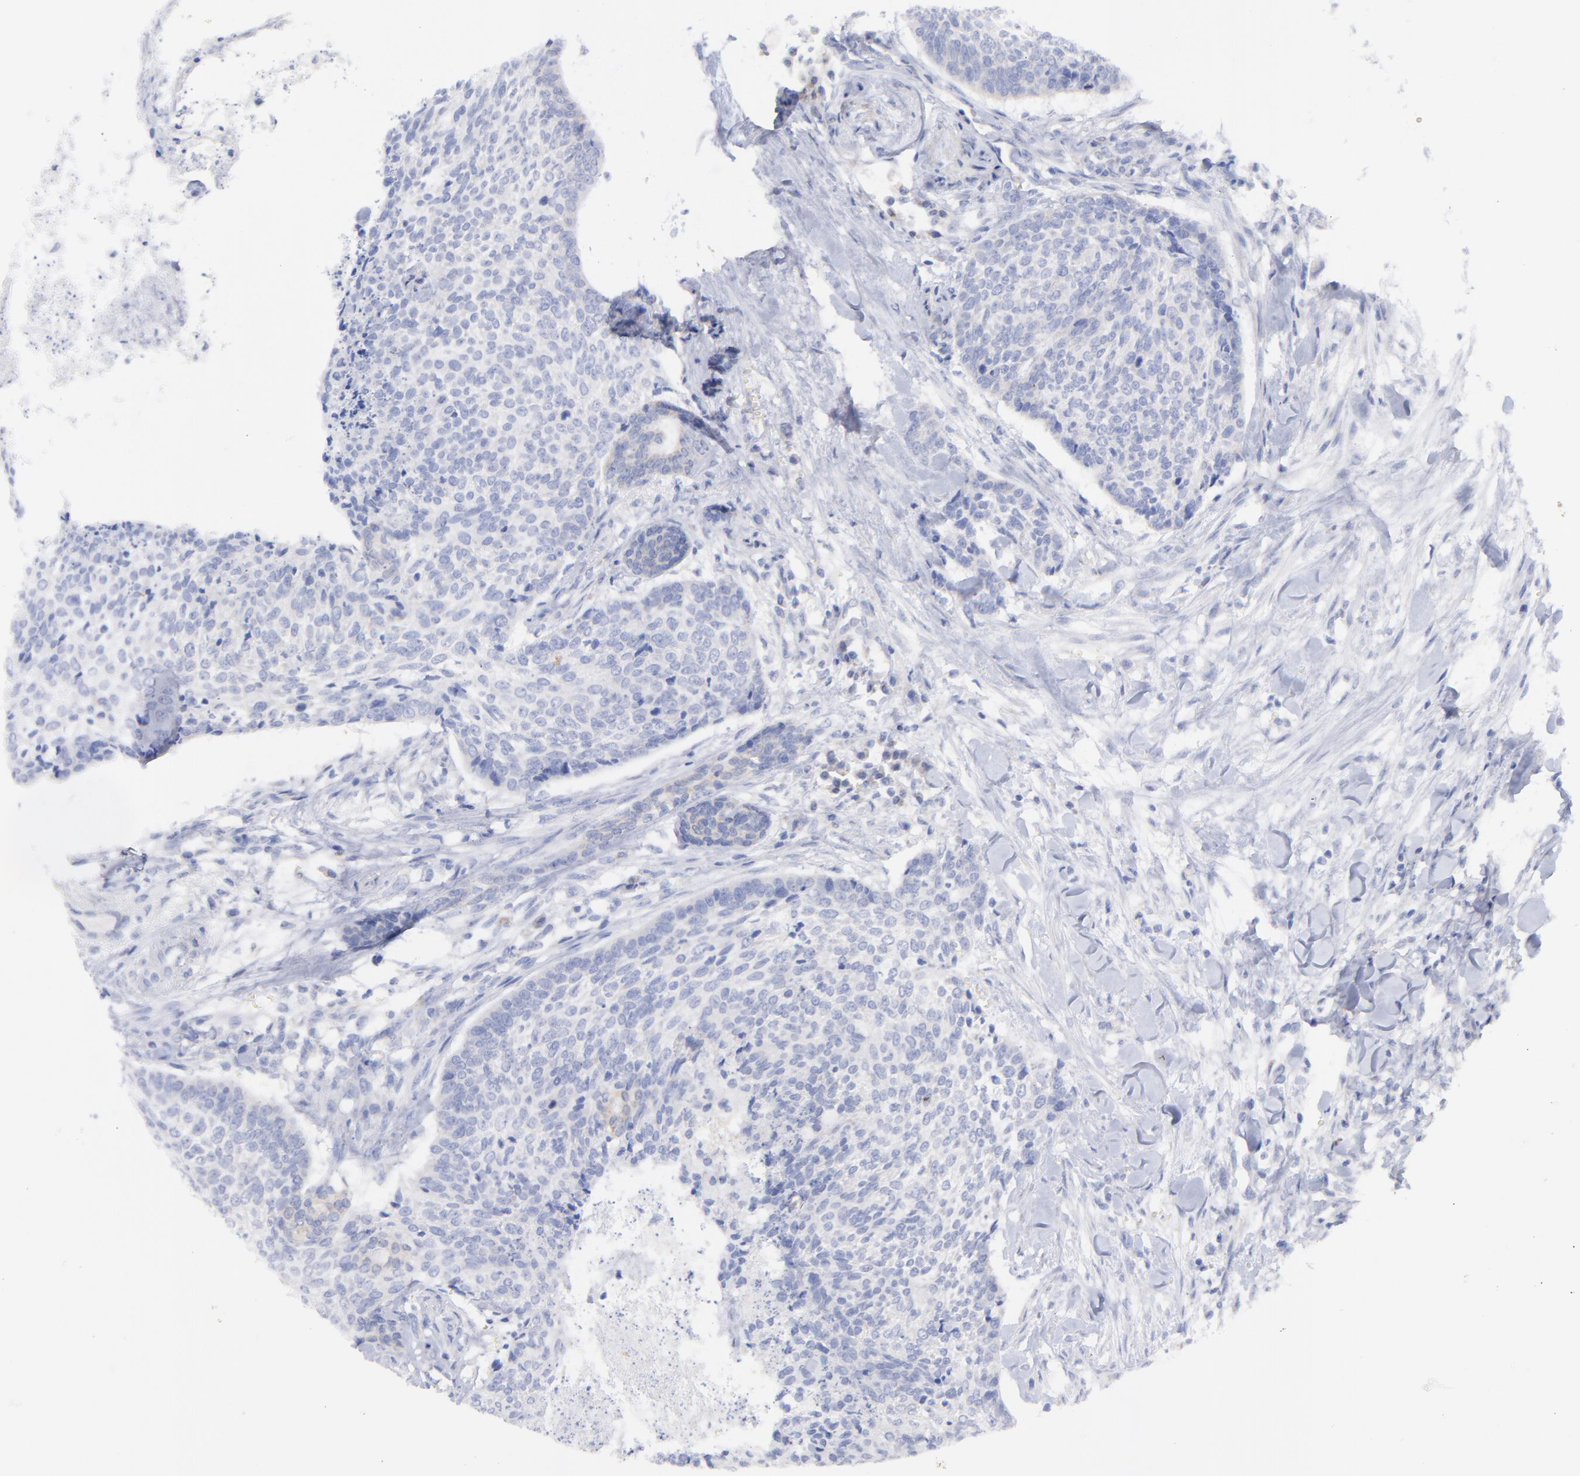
{"staining": {"intensity": "negative", "quantity": "none", "location": "none"}, "tissue": "head and neck cancer", "cell_type": "Tumor cells", "image_type": "cancer", "snomed": [{"axis": "morphology", "description": "Squamous cell carcinoma, NOS"}, {"axis": "topography", "description": "Salivary gland"}, {"axis": "topography", "description": "Head-Neck"}], "caption": "Tumor cells show no significant positivity in head and neck squamous cell carcinoma.", "gene": "CFAP57", "patient": {"sex": "male", "age": 70}}